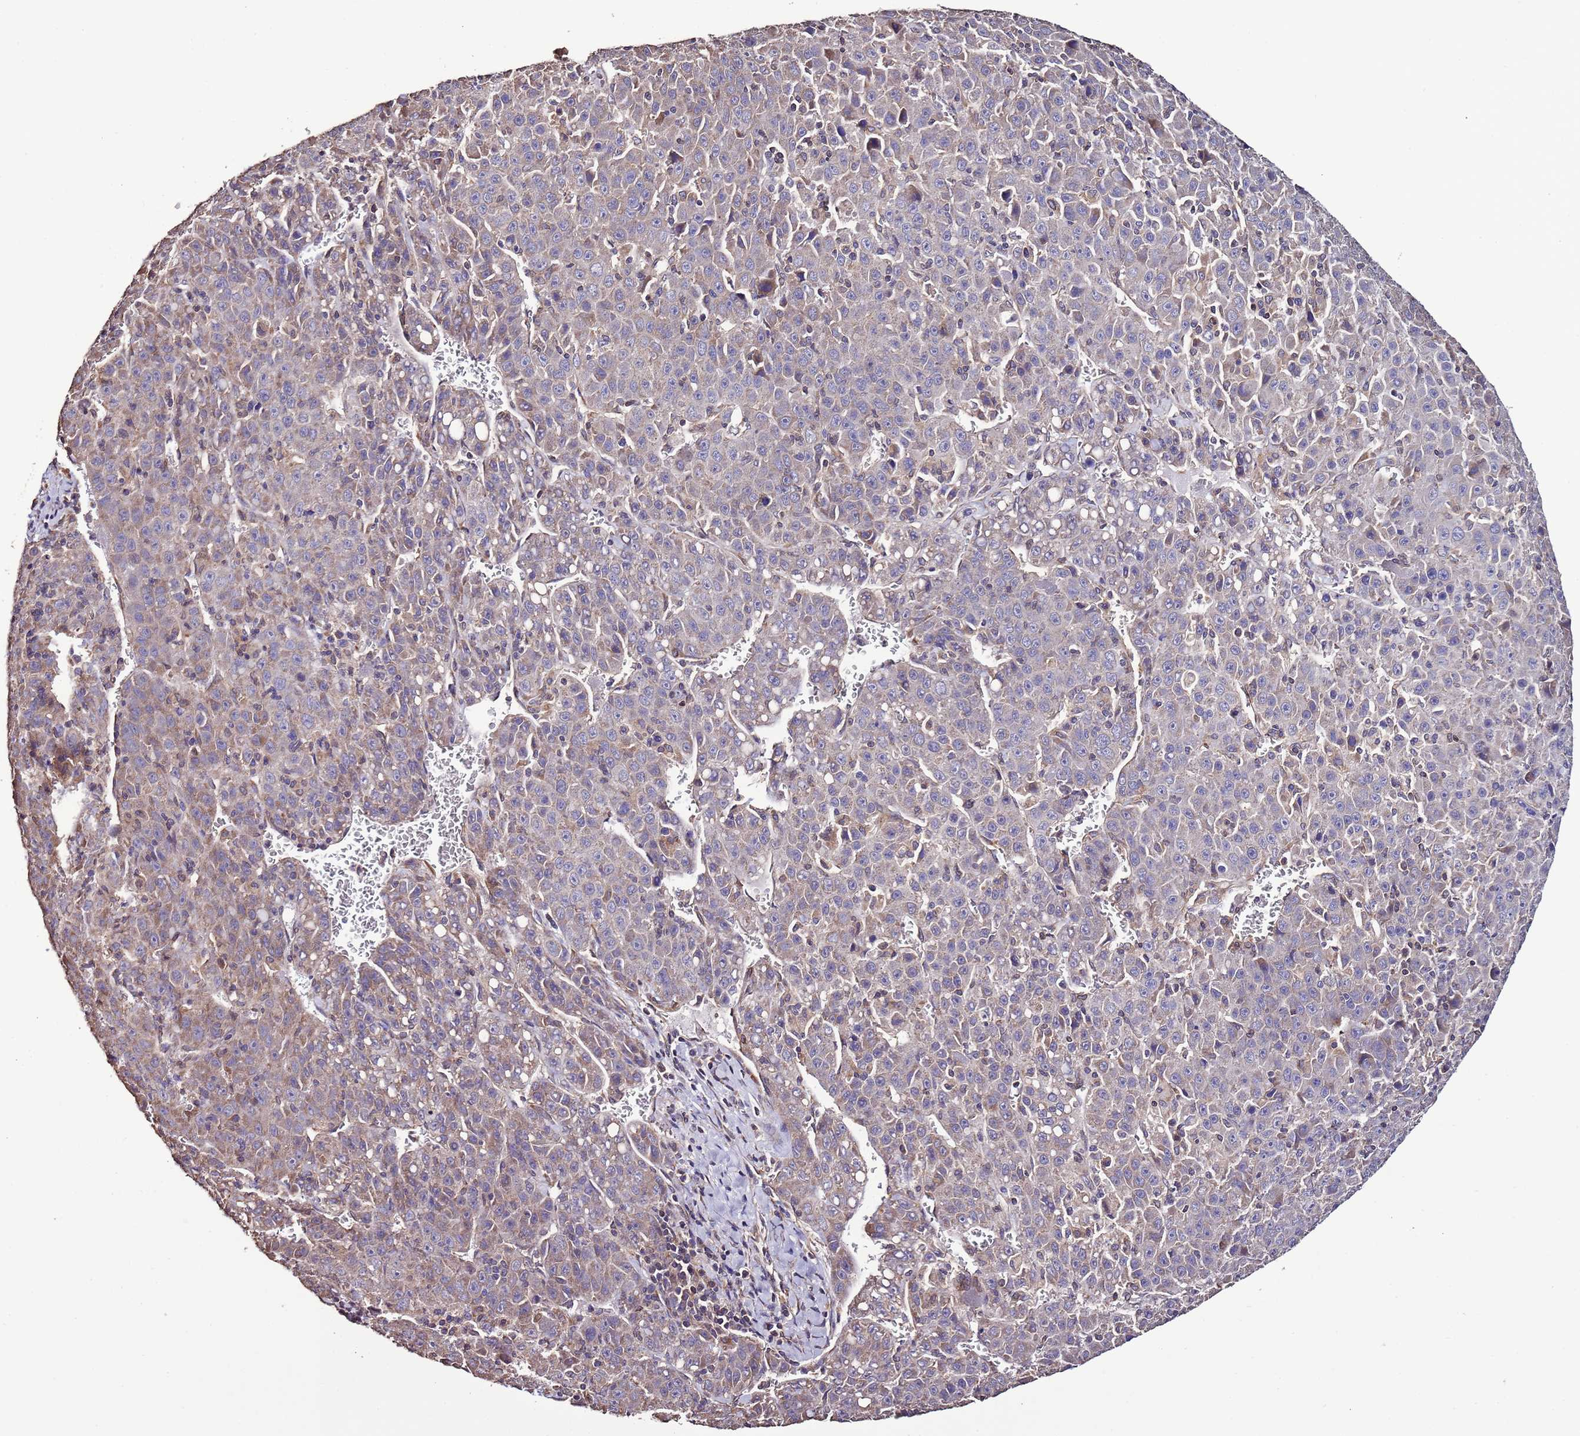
{"staining": {"intensity": "moderate", "quantity": "<25%", "location": "cytoplasmic/membranous"}, "tissue": "liver cancer", "cell_type": "Tumor cells", "image_type": "cancer", "snomed": [{"axis": "morphology", "description": "Carcinoma, Hepatocellular, NOS"}, {"axis": "topography", "description": "Liver"}], "caption": "Protein staining of liver cancer tissue exhibits moderate cytoplasmic/membranous expression in approximately <25% of tumor cells.", "gene": "SLC41A3", "patient": {"sex": "female", "age": 53}}